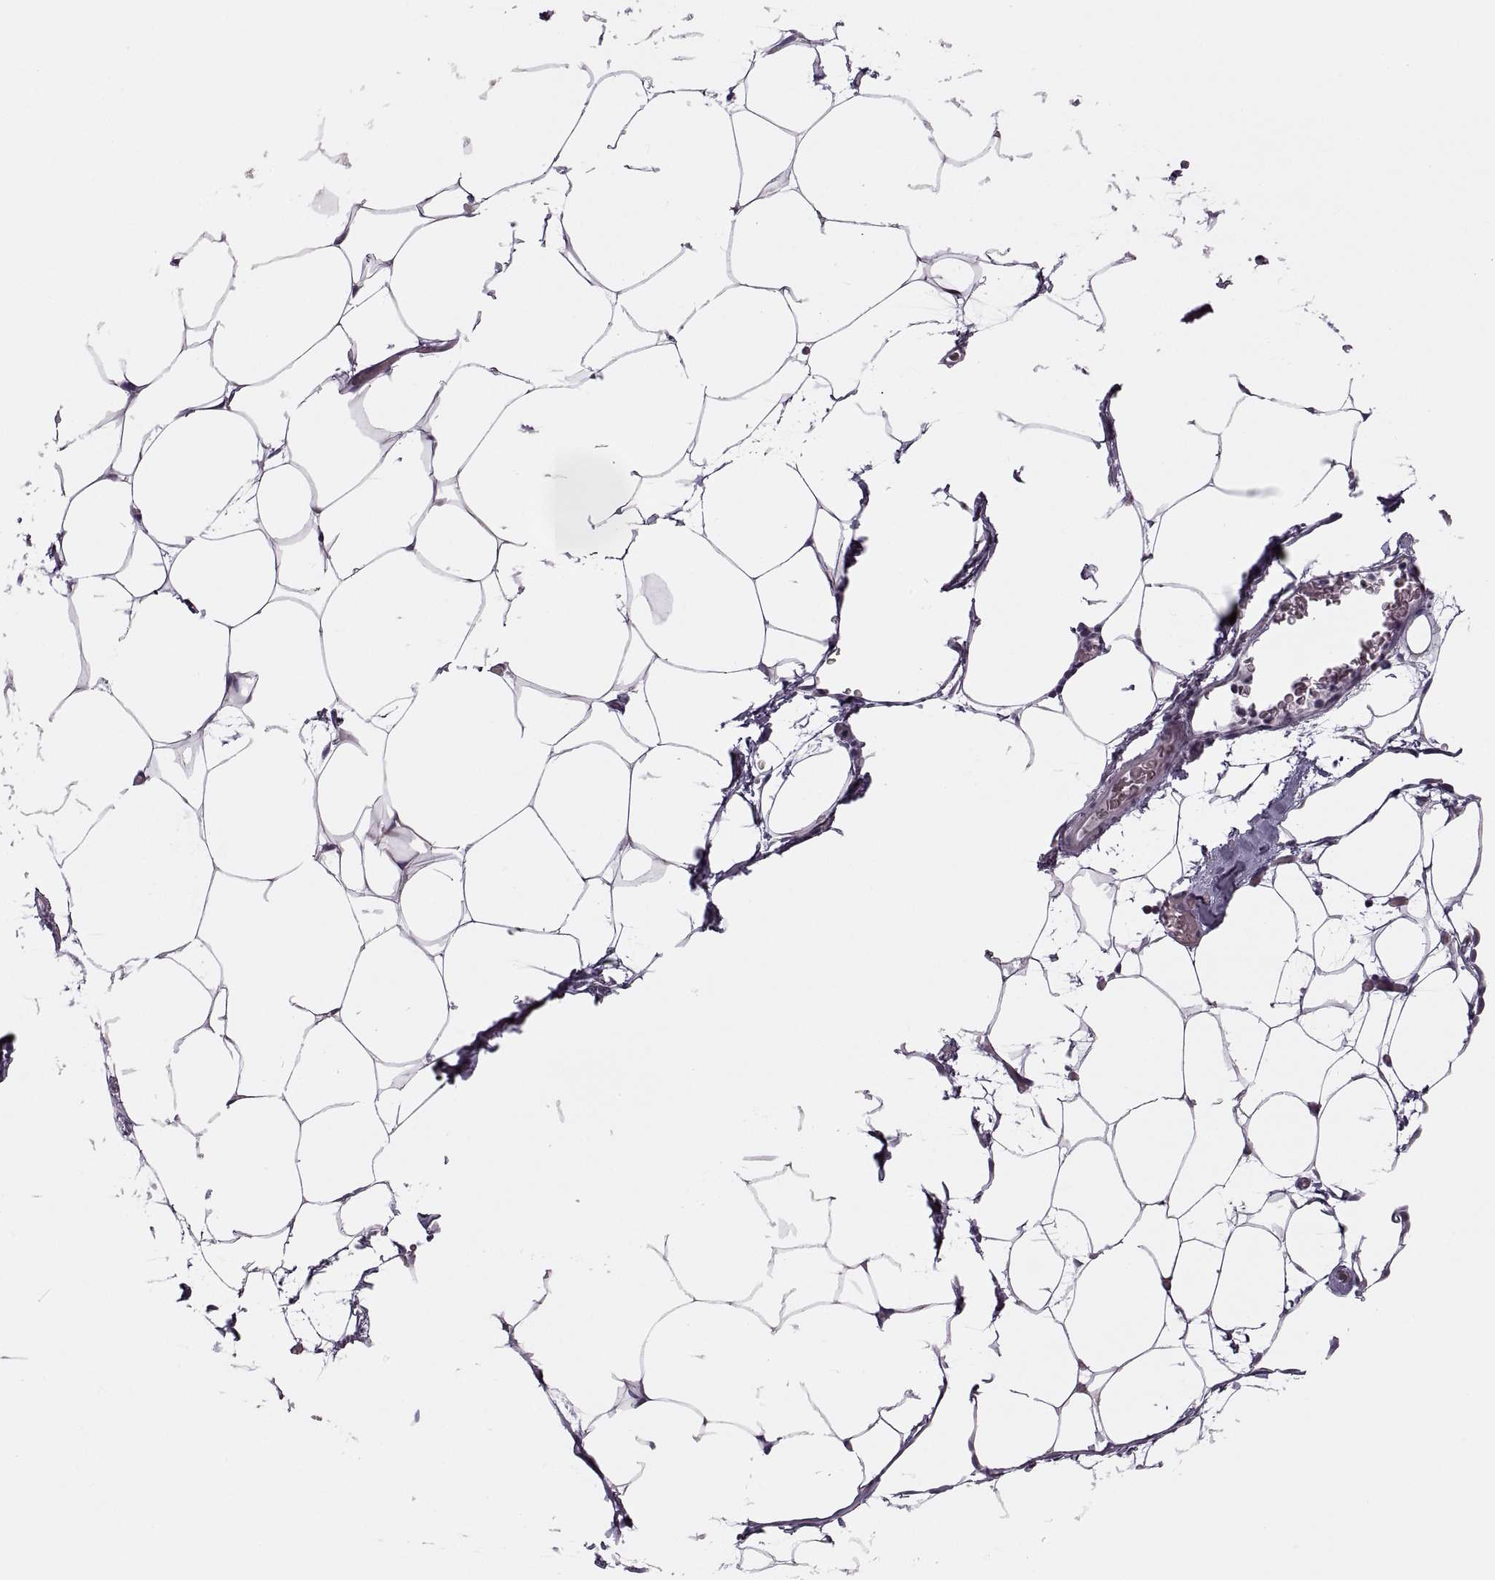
{"staining": {"intensity": "negative", "quantity": "none", "location": "none"}, "tissue": "adipose tissue", "cell_type": "Adipocytes", "image_type": "normal", "snomed": [{"axis": "morphology", "description": "Normal tissue, NOS"}, {"axis": "topography", "description": "Adipose tissue"}], "caption": "Immunohistochemical staining of benign human adipose tissue displays no significant positivity in adipocytes. (DAB immunohistochemistry, high magnification).", "gene": "RIPK4", "patient": {"sex": "male", "age": 57}}